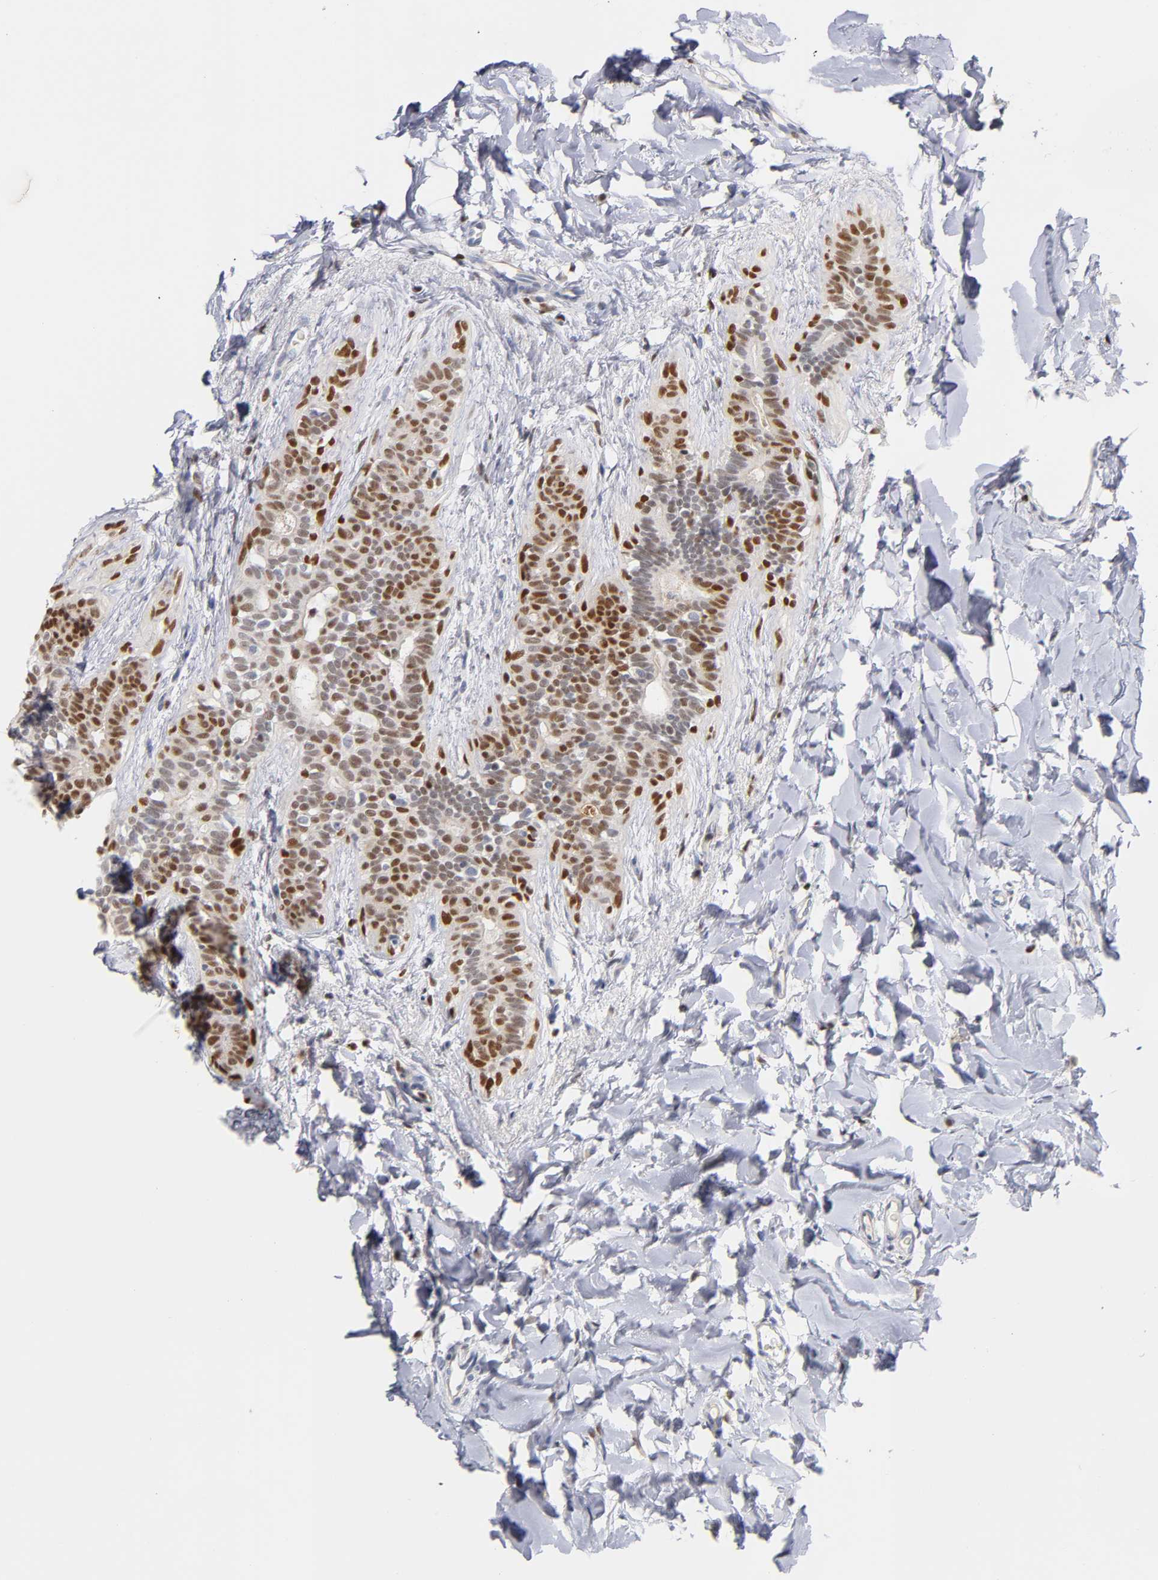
{"staining": {"intensity": "moderate", "quantity": ">75%", "location": "nuclear"}, "tissue": "breast cancer", "cell_type": "Tumor cells", "image_type": "cancer", "snomed": [{"axis": "morphology", "description": "Lobular carcinoma, in situ"}, {"axis": "morphology", "description": "Lobular carcinoma"}, {"axis": "topography", "description": "Breast"}], "caption": "A high-resolution photomicrograph shows immunohistochemistry (IHC) staining of breast lobular carcinoma, which demonstrates moderate nuclear staining in approximately >75% of tumor cells.", "gene": "RUNX1", "patient": {"sex": "female", "age": 41}}